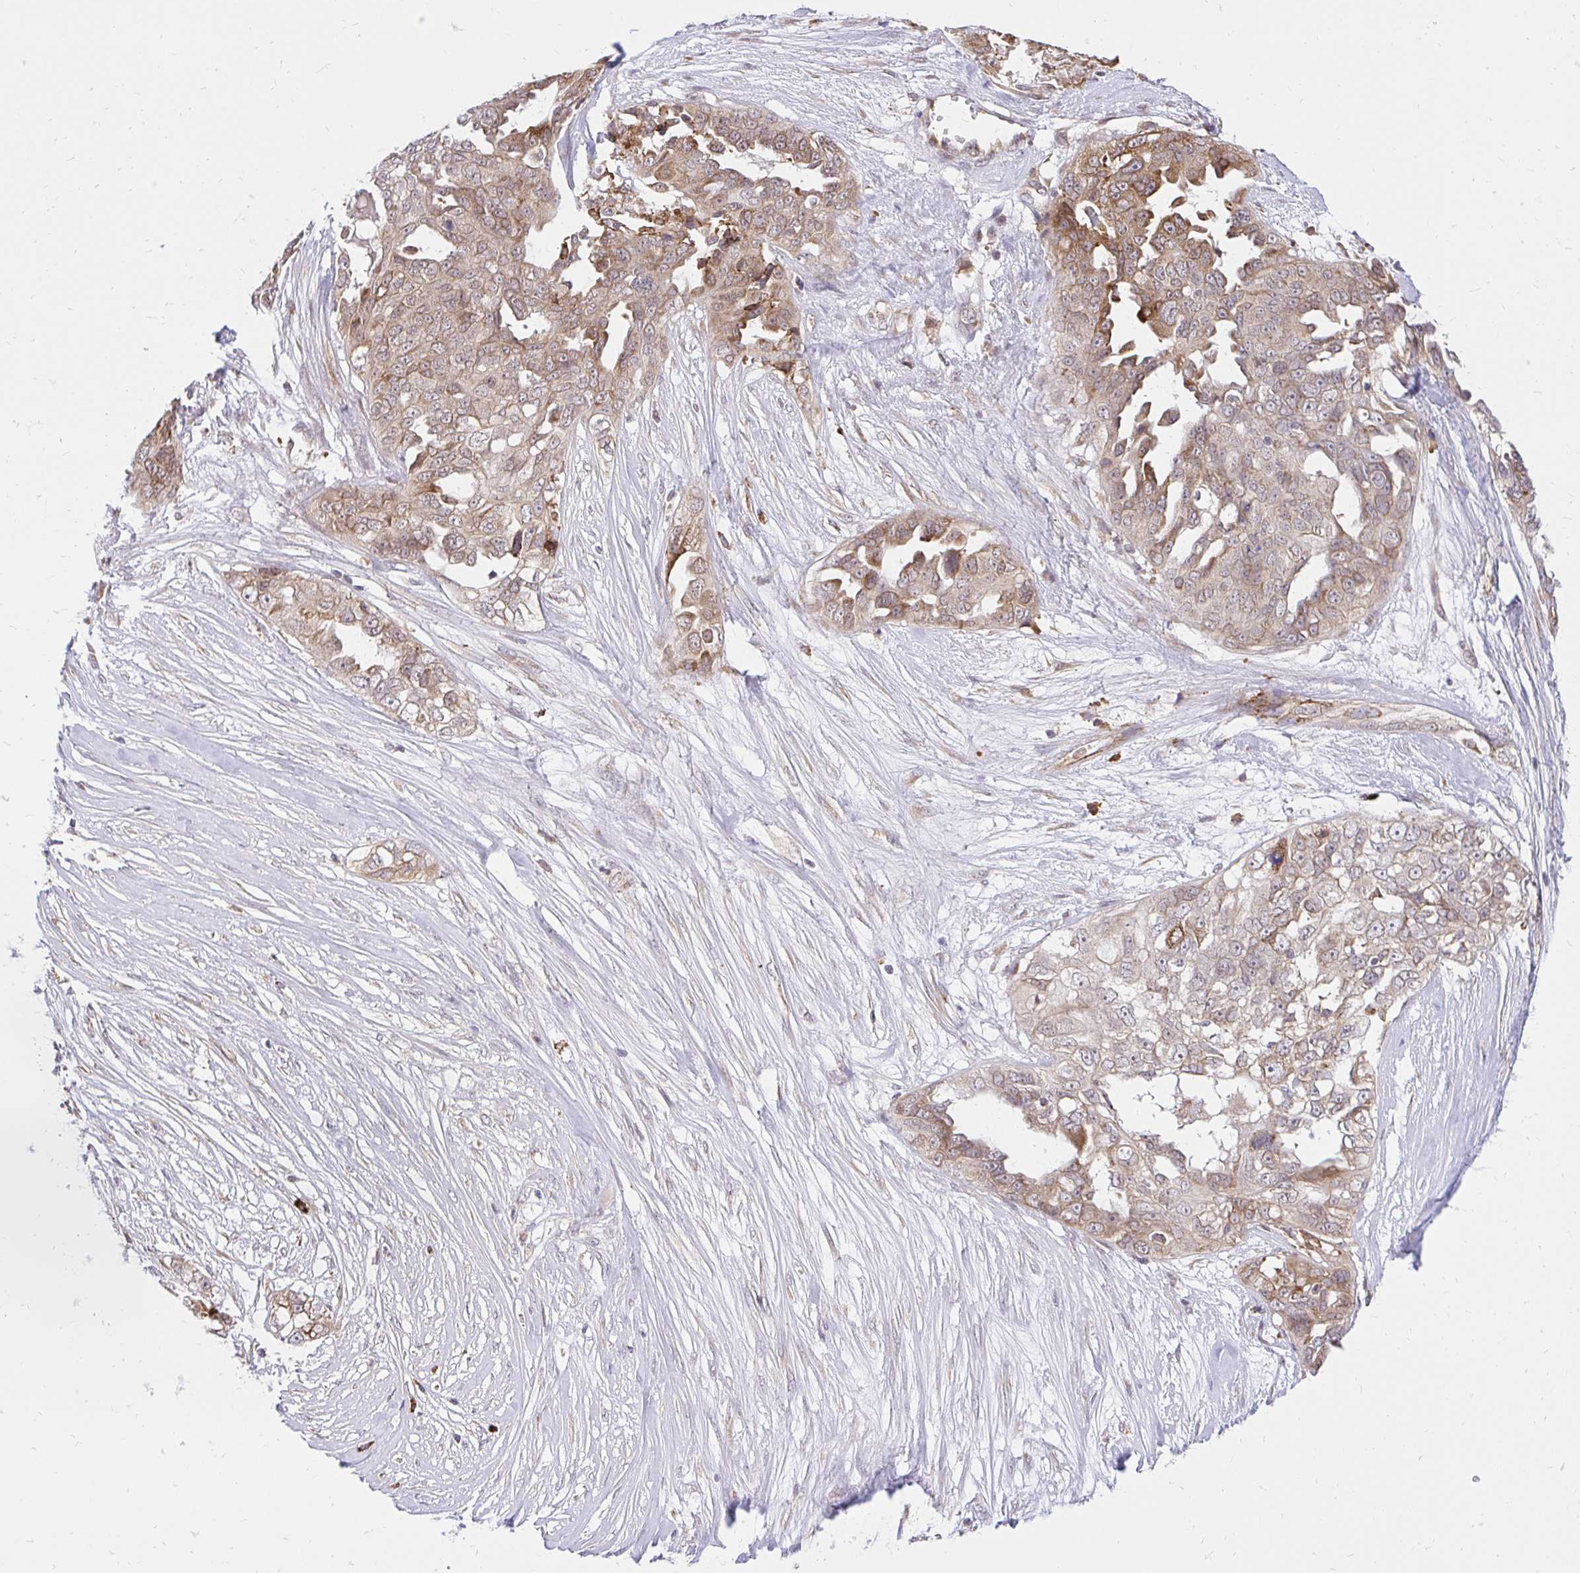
{"staining": {"intensity": "moderate", "quantity": ">75%", "location": "cytoplasmic/membranous"}, "tissue": "ovarian cancer", "cell_type": "Tumor cells", "image_type": "cancer", "snomed": [{"axis": "morphology", "description": "Carcinoma, endometroid"}, {"axis": "topography", "description": "Ovary"}], "caption": "Immunohistochemical staining of ovarian cancer displays medium levels of moderate cytoplasmic/membranous protein staining in about >75% of tumor cells.", "gene": "NAALAD2", "patient": {"sex": "female", "age": 70}}